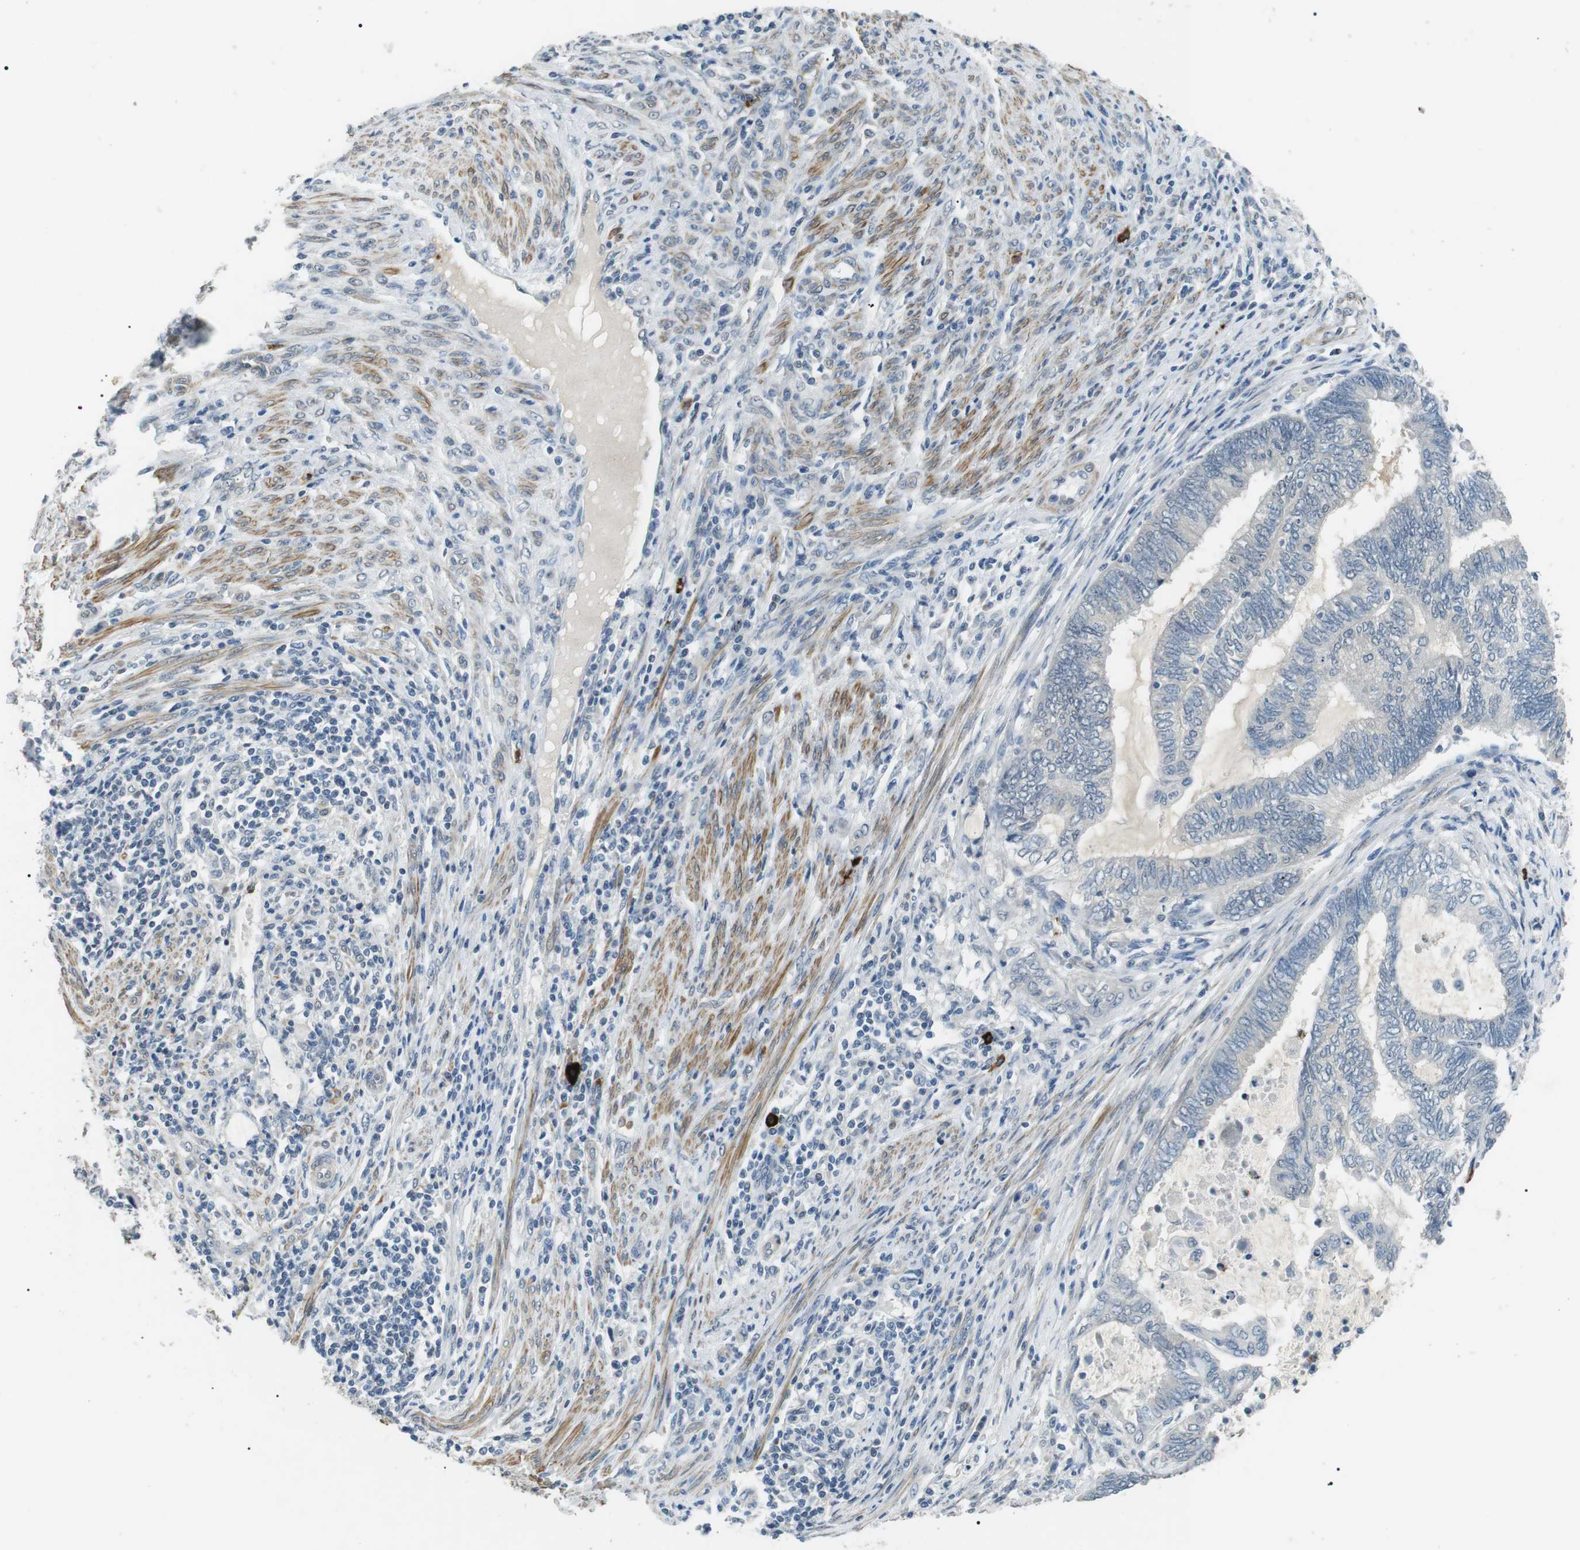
{"staining": {"intensity": "negative", "quantity": "none", "location": "none"}, "tissue": "endometrial cancer", "cell_type": "Tumor cells", "image_type": "cancer", "snomed": [{"axis": "morphology", "description": "Adenocarcinoma, NOS"}, {"axis": "topography", "description": "Uterus"}, {"axis": "topography", "description": "Endometrium"}], "caption": "The micrograph demonstrates no significant staining in tumor cells of adenocarcinoma (endometrial).", "gene": "GZMM", "patient": {"sex": "female", "age": 70}}